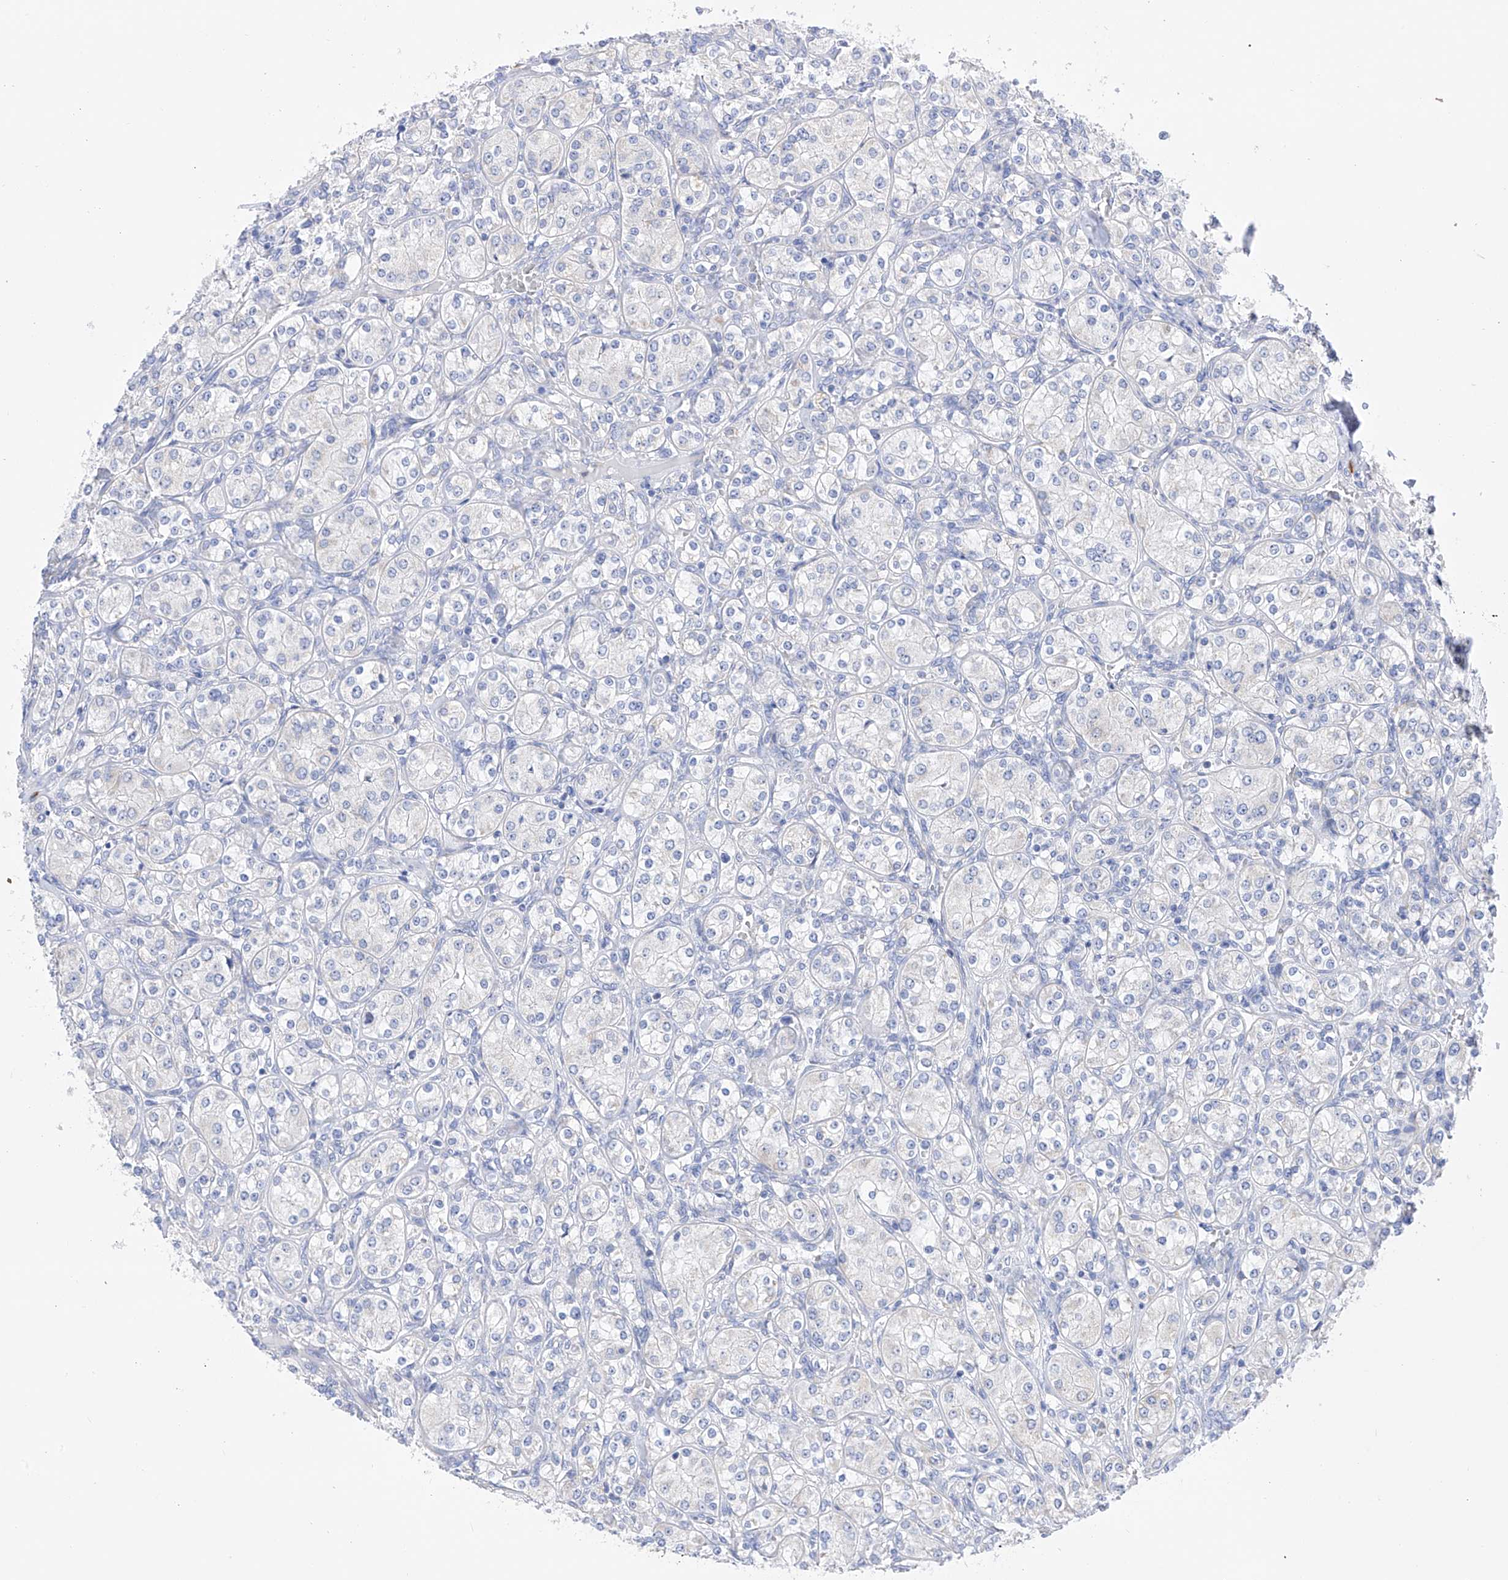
{"staining": {"intensity": "negative", "quantity": "none", "location": "none"}, "tissue": "renal cancer", "cell_type": "Tumor cells", "image_type": "cancer", "snomed": [{"axis": "morphology", "description": "Adenocarcinoma, NOS"}, {"axis": "topography", "description": "Kidney"}], "caption": "Immunohistochemistry (IHC) micrograph of neoplastic tissue: renal cancer stained with DAB (3,3'-diaminobenzidine) demonstrates no significant protein staining in tumor cells.", "gene": "FLG", "patient": {"sex": "male", "age": 77}}